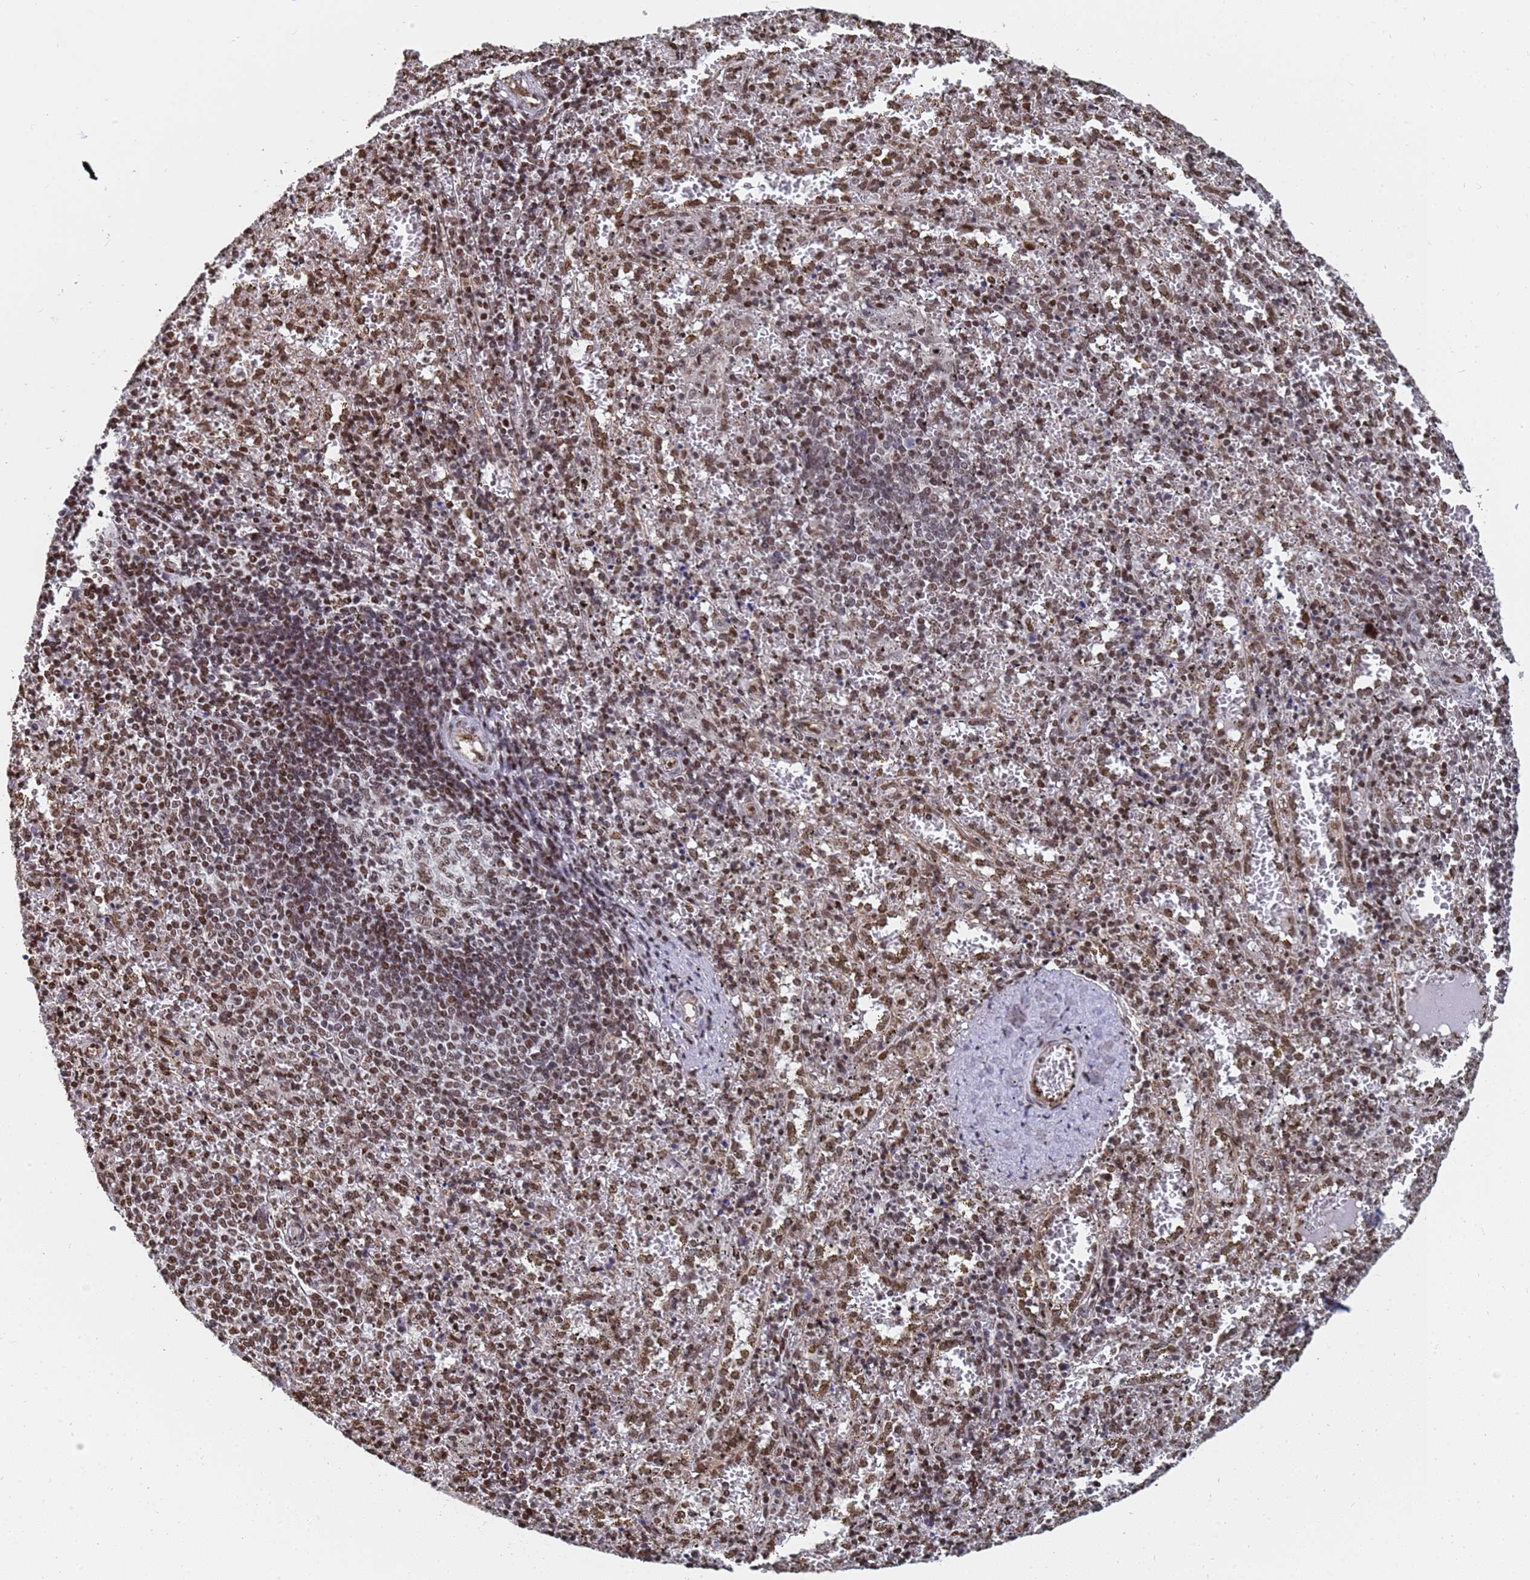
{"staining": {"intensity": "moderate", "quantity": ">75%", "location": "nuclear"}, "tissue": "spleen", "cell_type": "Cells in red pulp", "image_type": "normal", "snomed": [{"axis": "morphology", "description": "Normal tissue, NOS"}, {"axis": "topography", "description": "Spleen"}], "caption": "A medium amount of moderate nuclear positivity is identified in about >75% of cells in red pulp in unremarkable spleen.", "gene": "RAVER2", "patient": {"sex": "male", "age": 11}}